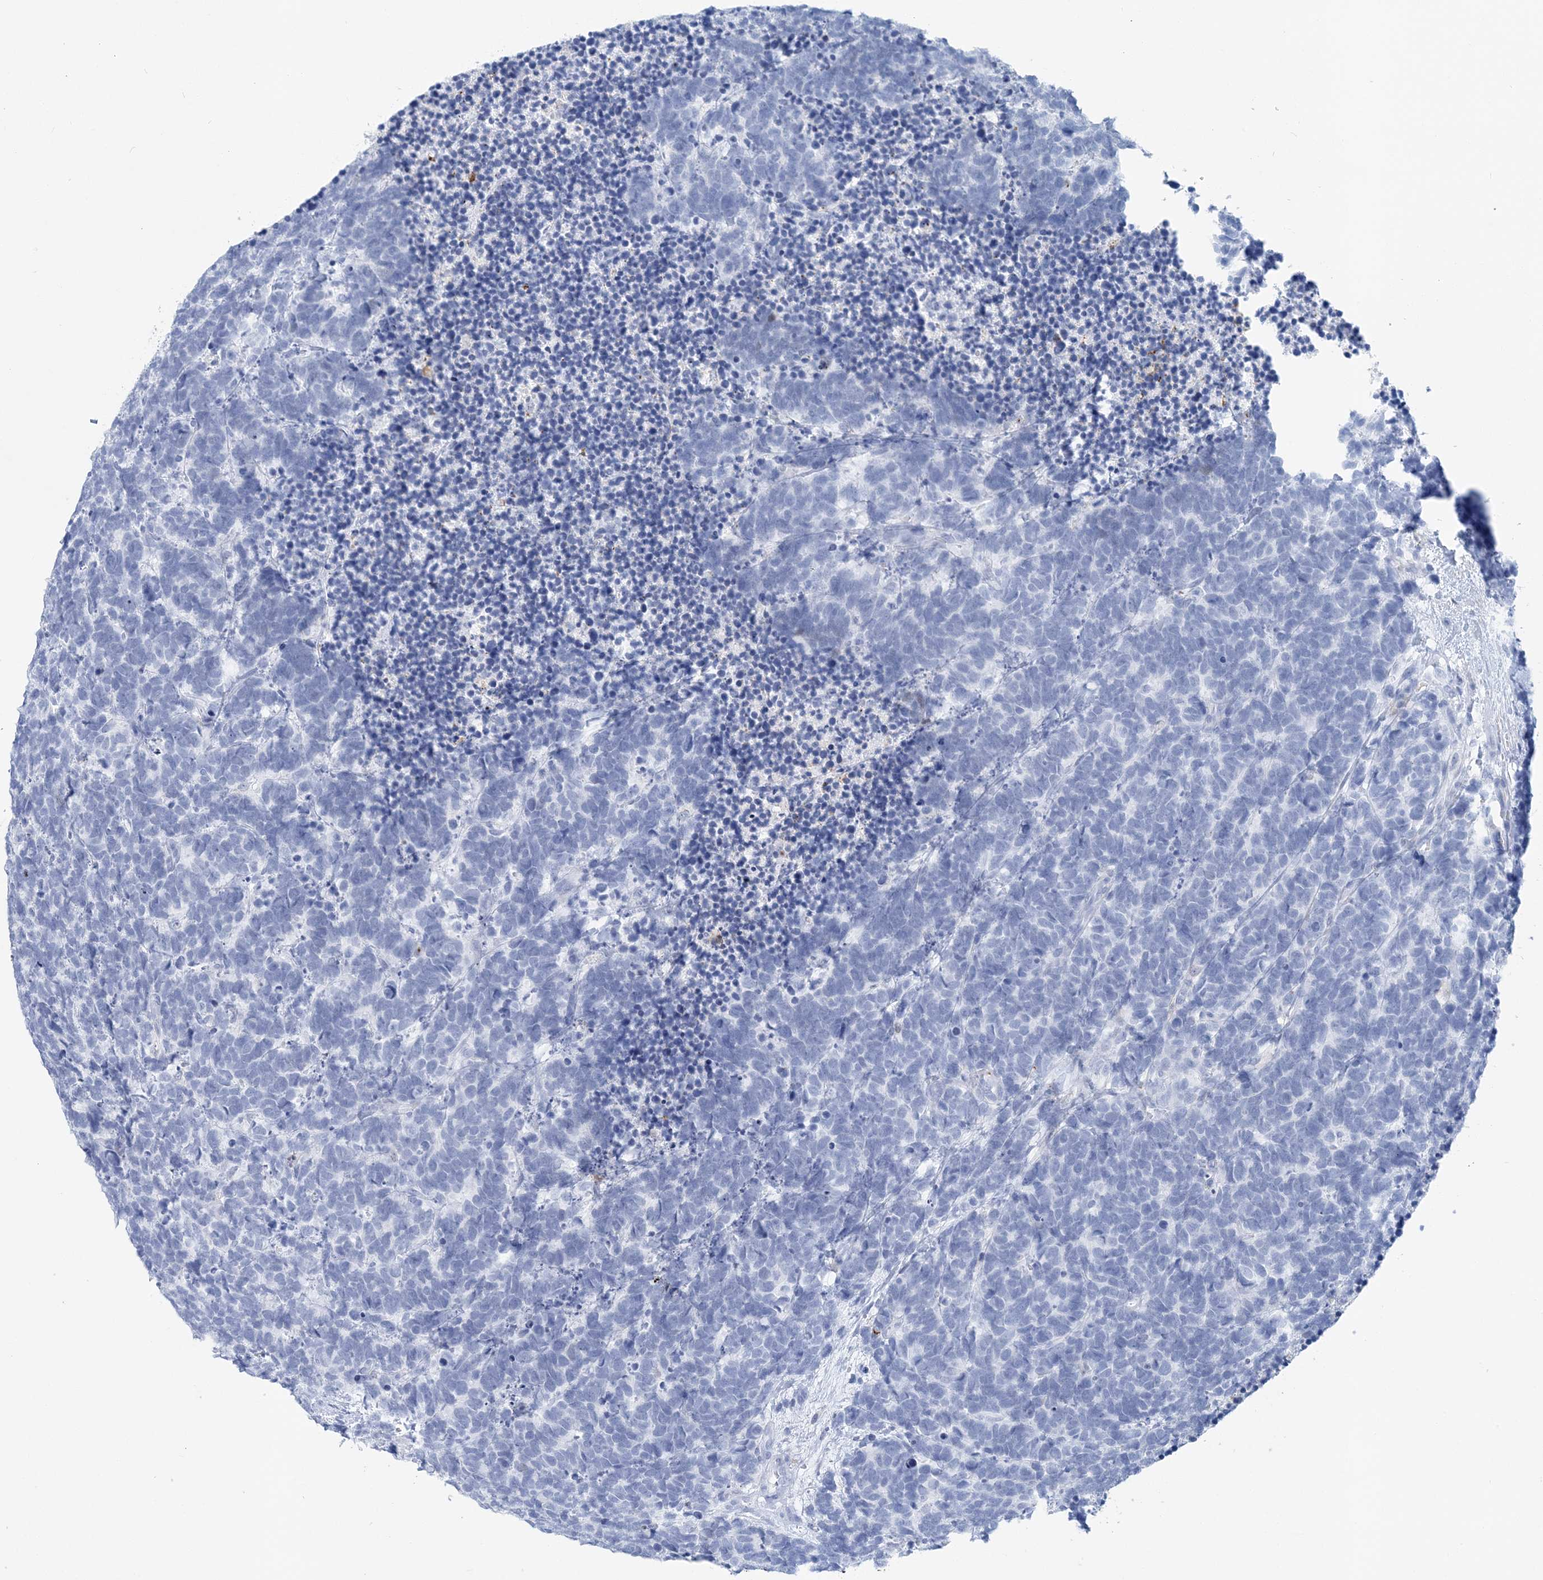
{"staining": {"intensity": "negative", "quantity": "none", "location": "none"}, "tissue": "carcinoid", "cell_type": "Tumor cells", "image_type": "cancer", "snomed": [{"axis": "morphology", "description": "Carcinoma, NOS"}, {"axis": "morphology", "description": "Carcinoid, malignant, NOS"}, {"axis": "topography", "description": "Urinary bladder"}], "caption": "Carcinoid stained for a protein using immunohistochemistry (IHC) shows no staining tumor cells.", "gene": "NKX6-1", "patient": {"sex": "male", "age": 57}}